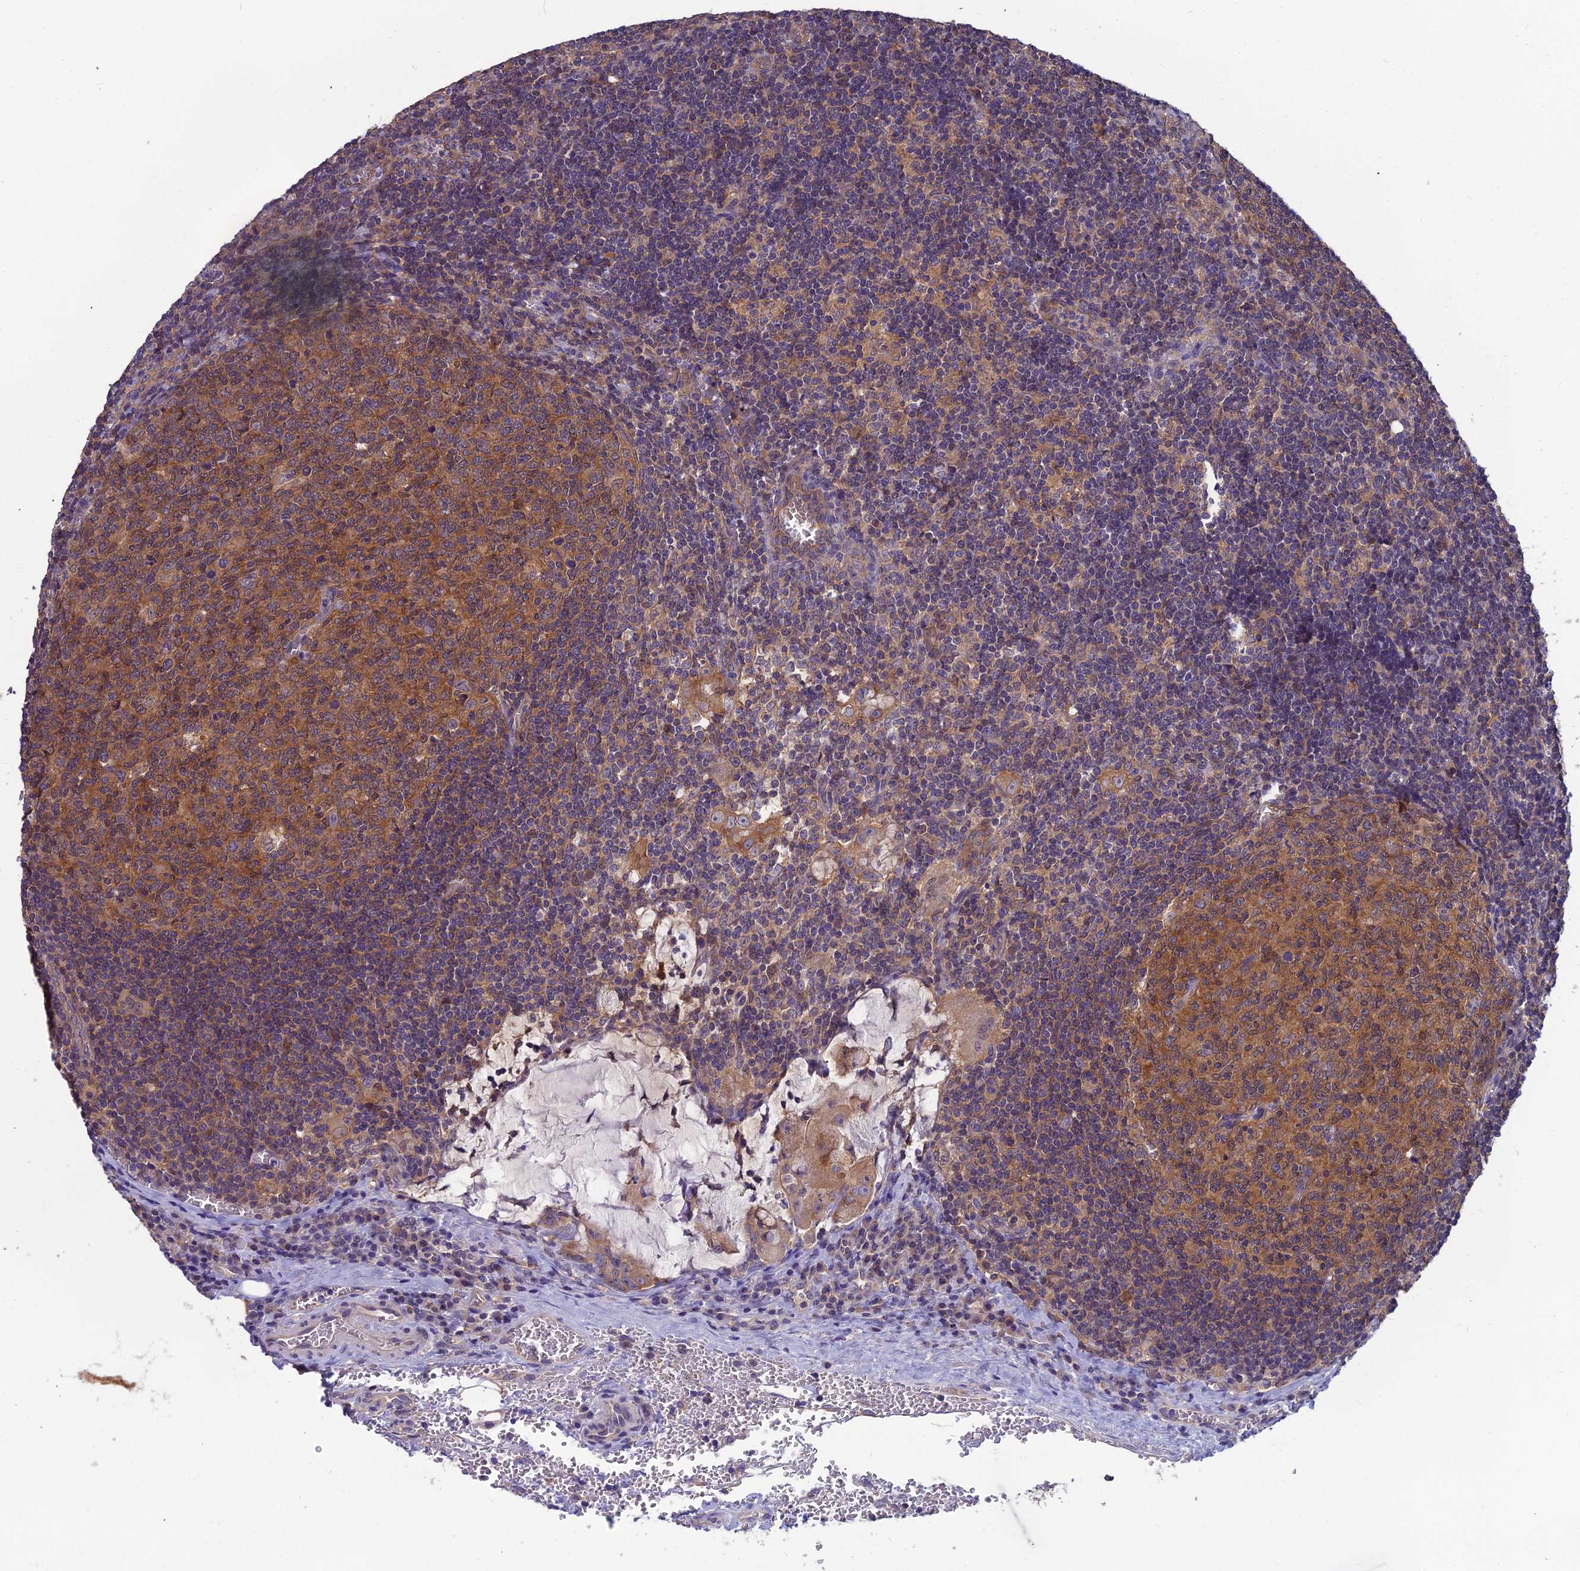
{"staining": {"intensity": "moderate", "quantity": ">75%", "location": "cytoplasmic/membranous"}, "tissue": "lymph node", "cell_type": "Germinal center cells", "image_type": "normal", "snomed": [{"axis": "morphology", "description": "Normal tissue, NOS"}, {"axis": "topography", "description": "Lymph node"}], "caption": "An immunohistochemistry histopathology image of normal tissue is shown. Protein staining in brown shows moderate cytoplasmic/membranous positivity in lymph node within germinal center cells.", "gene": "MVD", "patient": {"sex": "female", "age": 73}}